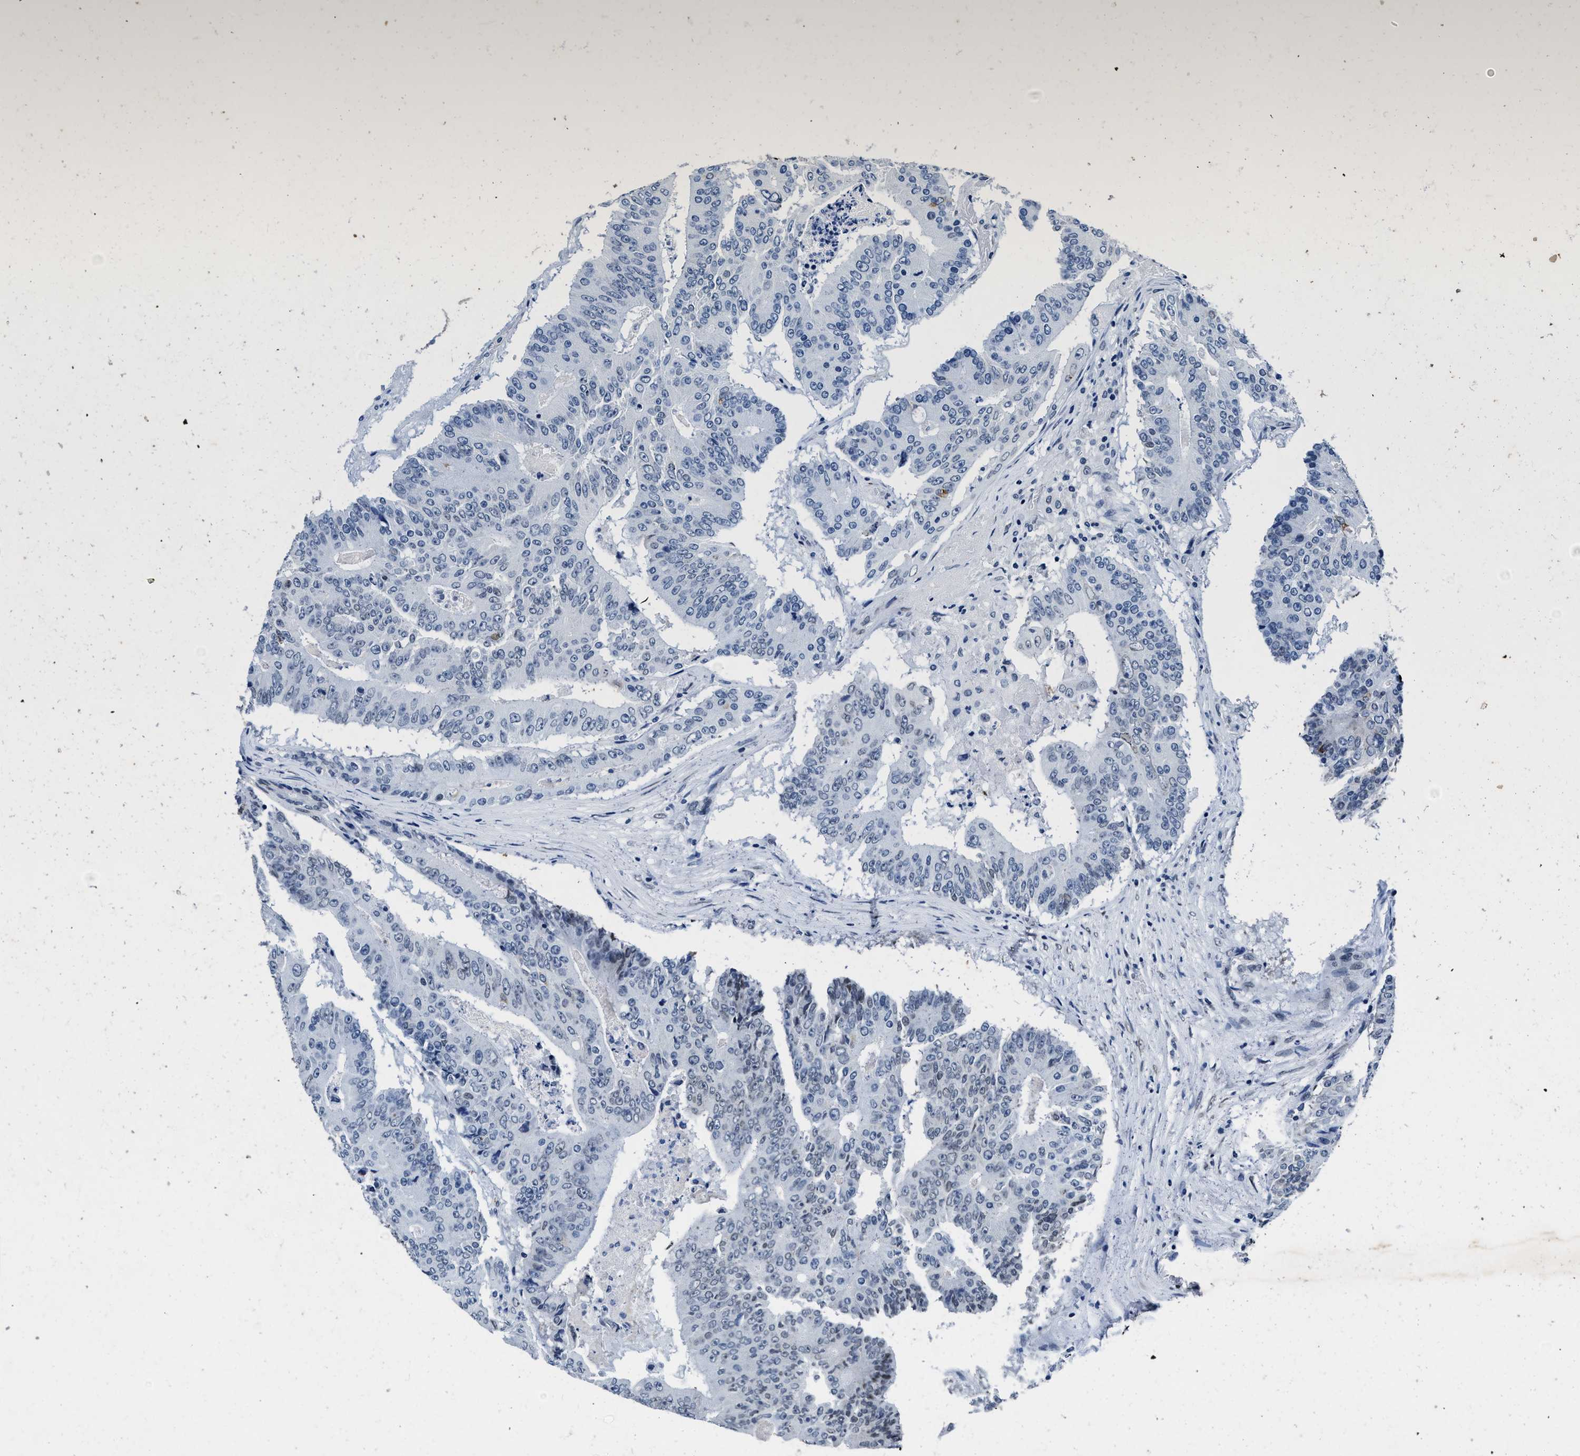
{"staining": {"intensity": "negative", "quantity": "none", "location": "none"}, "tissue": "colorectal cancer", "cell_type": "Tumor cells", "image_type": "cancer", "snomed": [{"axis": "morphology", "description": "Adenocarcinoma, NOS"}, {"axis": "topography", "description": "Colon"}], "caption": "A photomicrograph of adenocarcinoma (colorectal) stained for a protein demonstrates no brown staining in tumor cells.", "gene": "UBN2", "patient": {"sex": "male", "age": 87}}